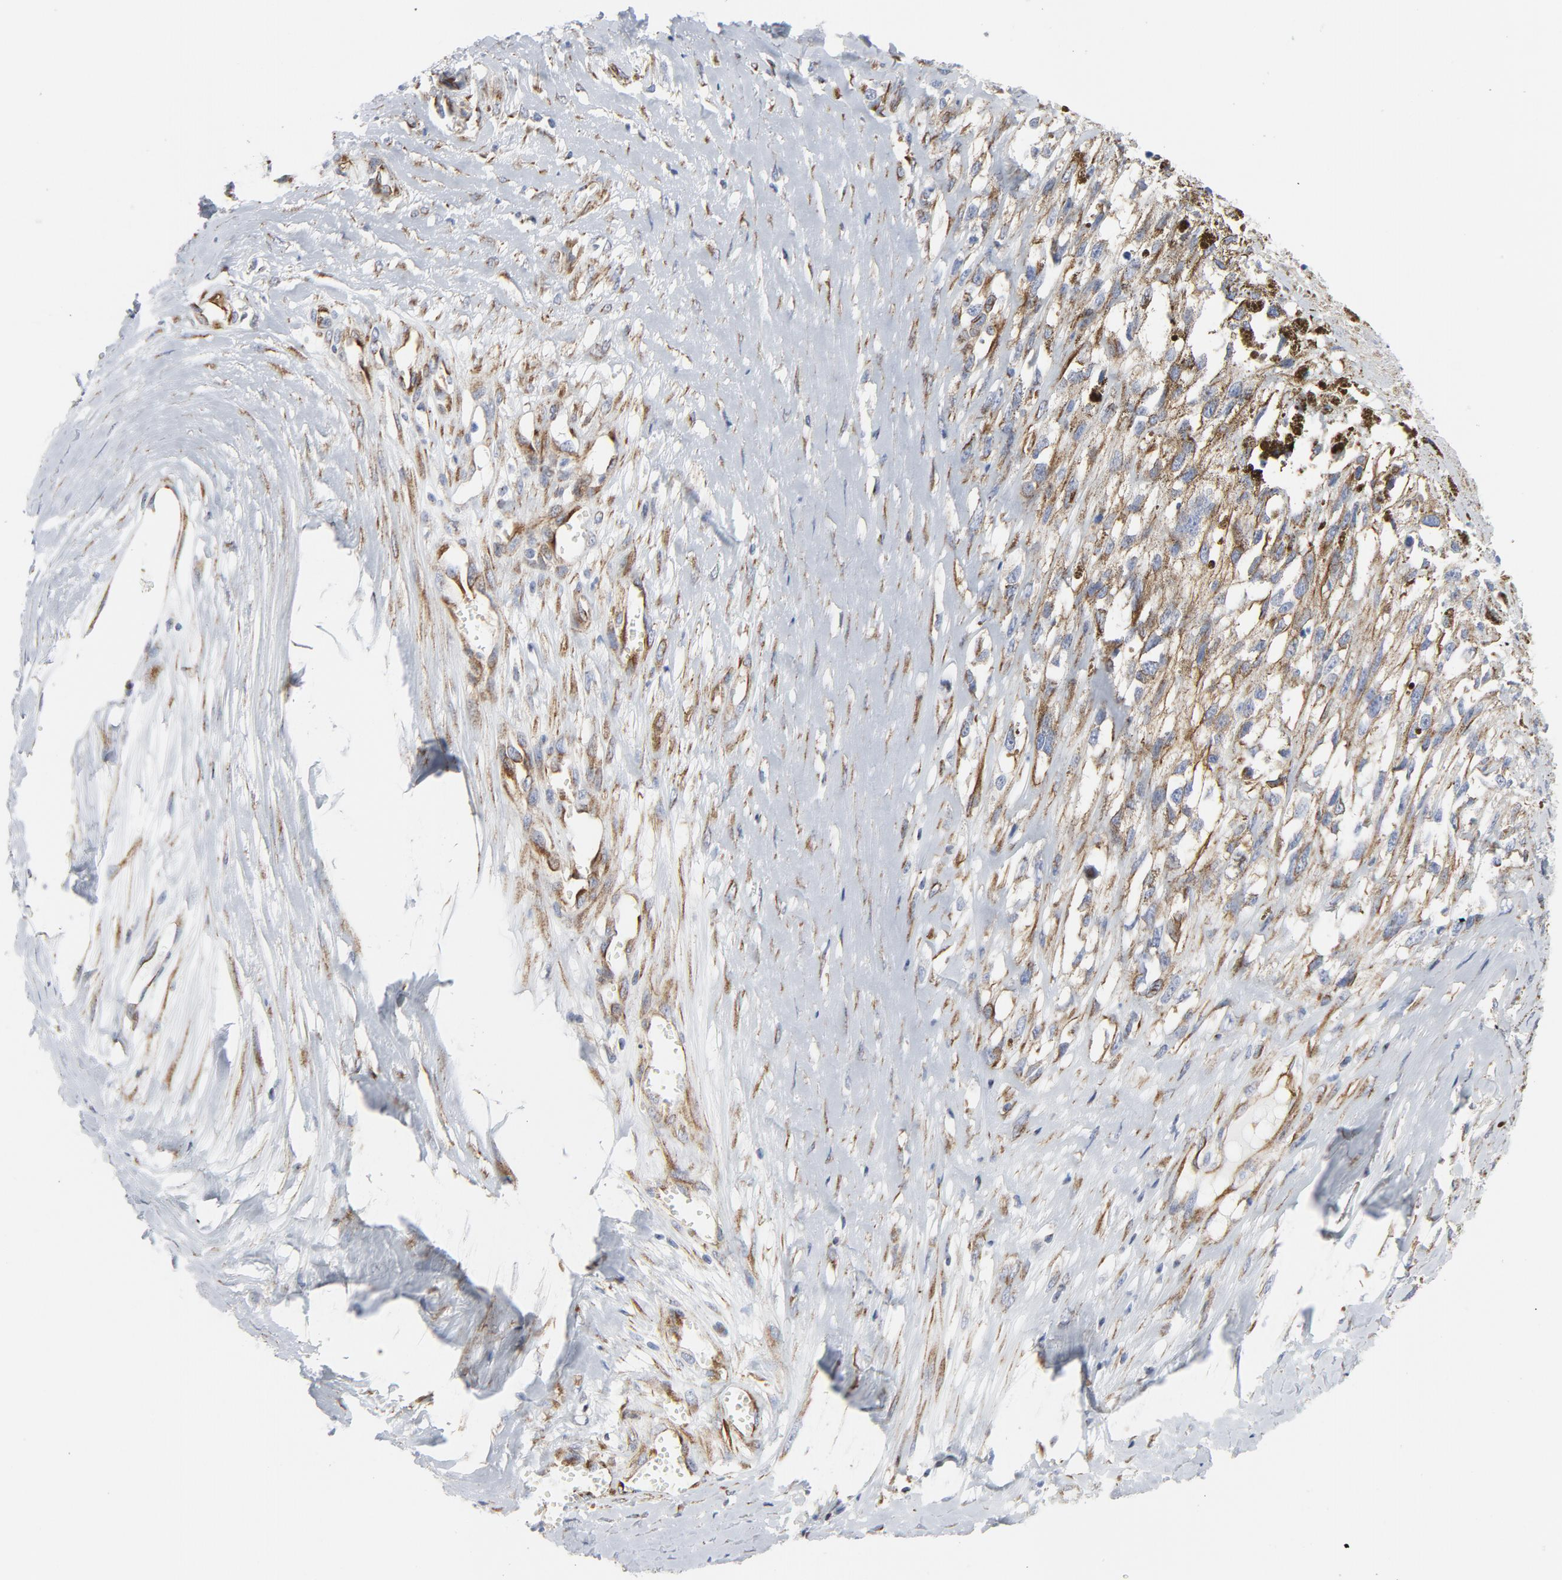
{"staining": {"intensity": "moderate", "quantity": "25%-75%", "location": "cytoplasmic/membranous"}, "tissue": "melanoma", "cell_type": "Tumor cells", "image_type": "cancer", "snomed": [{"axis": "morphology", "description": "Malignant melanoma, Metastatic site"}, {"axis": "topography", "description": "Lymph node"}], "caption": "Immunohistochemical staining of human melanoma shows medium levels of moderate cytoplasmic/membranous positivity in about 25%-75% of tumor cells. (Stains: DAB in brown, nuclei in blue, Microscopy: brightfield microscopy at high magnification).", "gene": "TUBB1", "patient": {"sex": "male", "age": 59}}